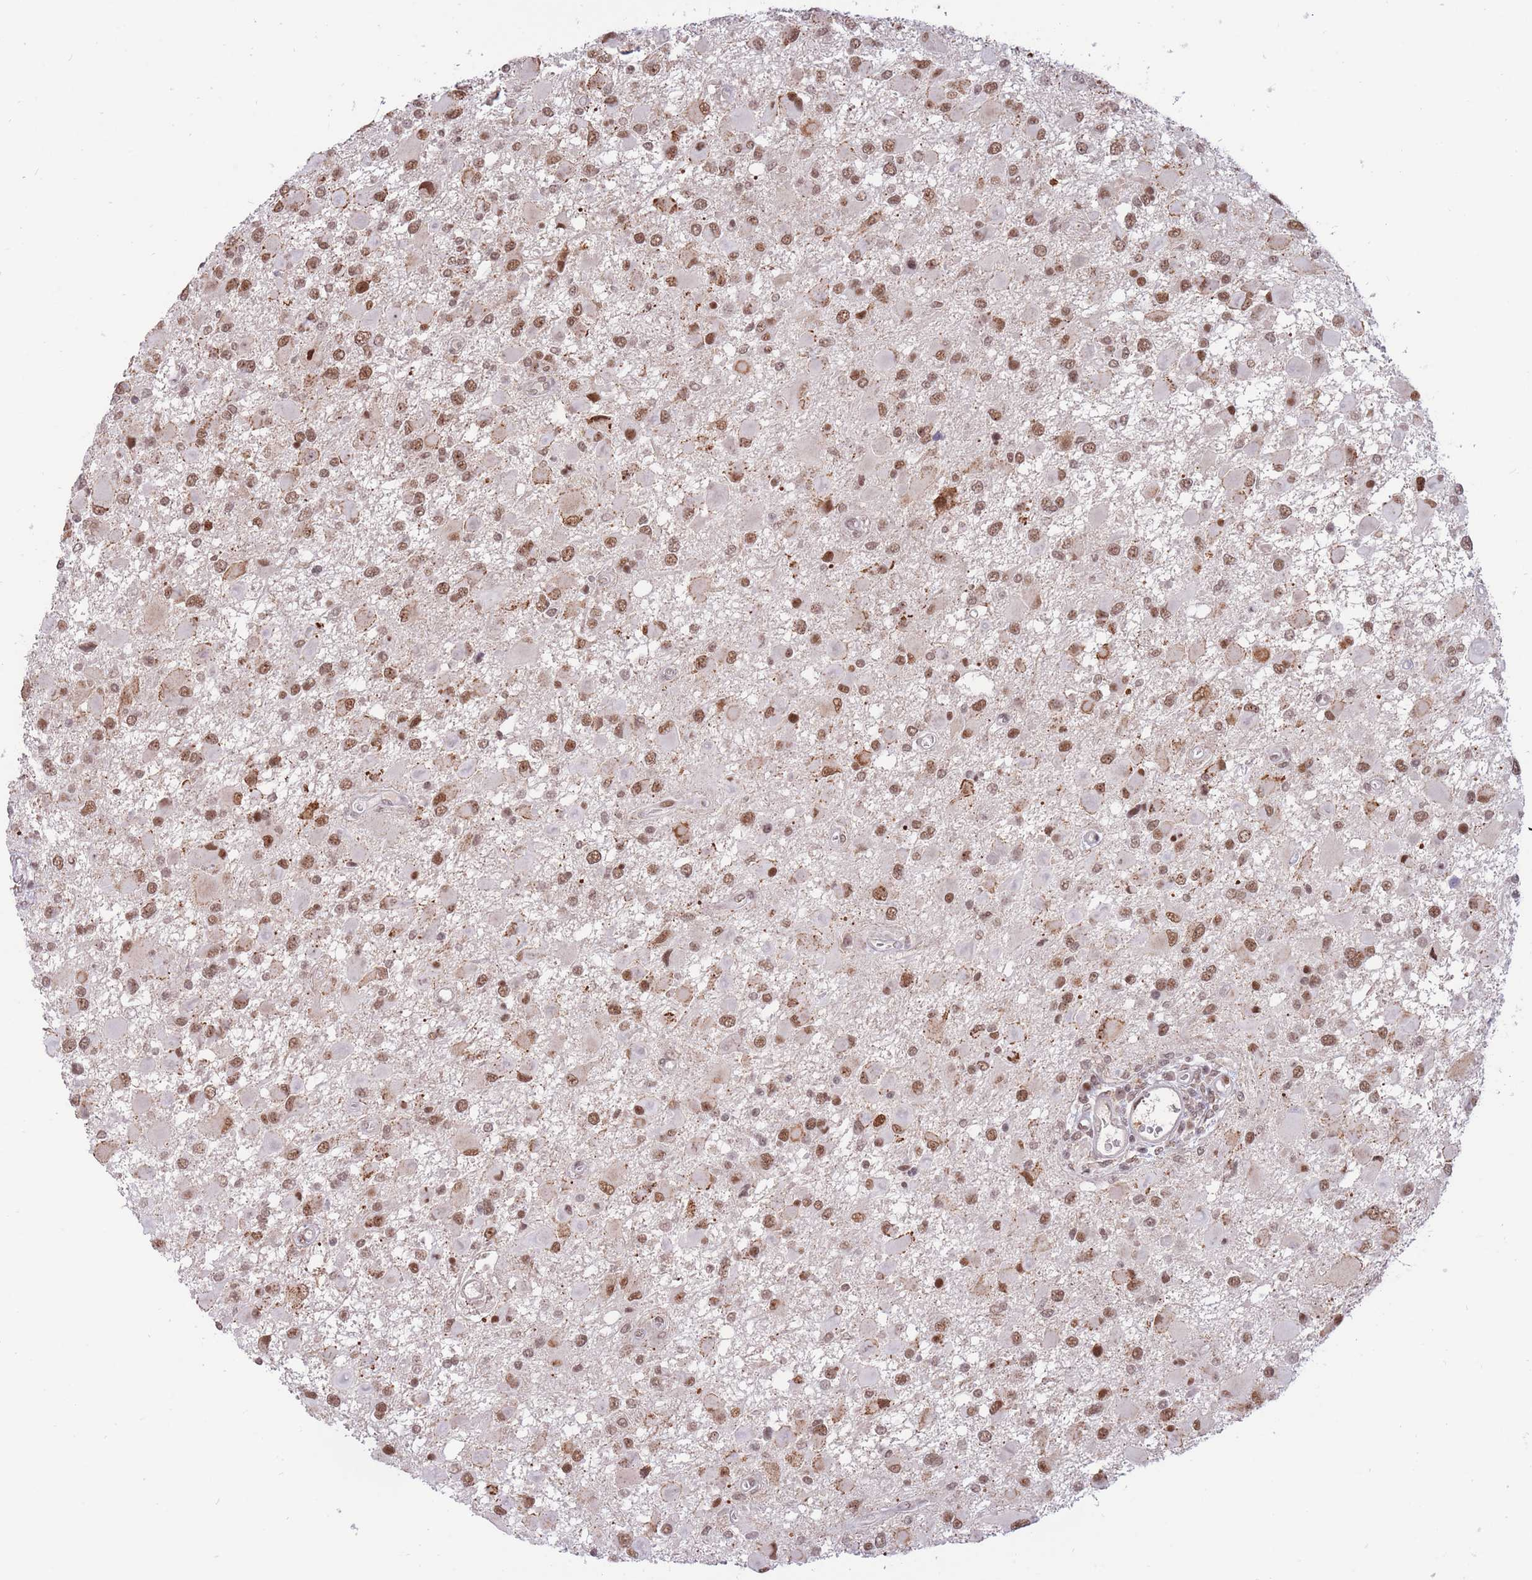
{"staining": {"intensity": "moderate", "quantity": ">75%", "location": "nuclear"}, "tissue": "glioma", "cell_type": "Tumor cells", "image_type": "cancer", "snomed": [{"axis": "morphology", "description": "Glioma, malignant, High grade"}, {"axis": "topography", "description": "Brain"}], "caption": "The photomicrograph displays immunohistochemical staining of high-grade glioma (malignant). There is moderate nuclear staining is present in approximately >75% of tumor cells. Nuclei are stained in blue.", "gene": "TARBP2", "patient": {"sex": "male", "age": 53}}